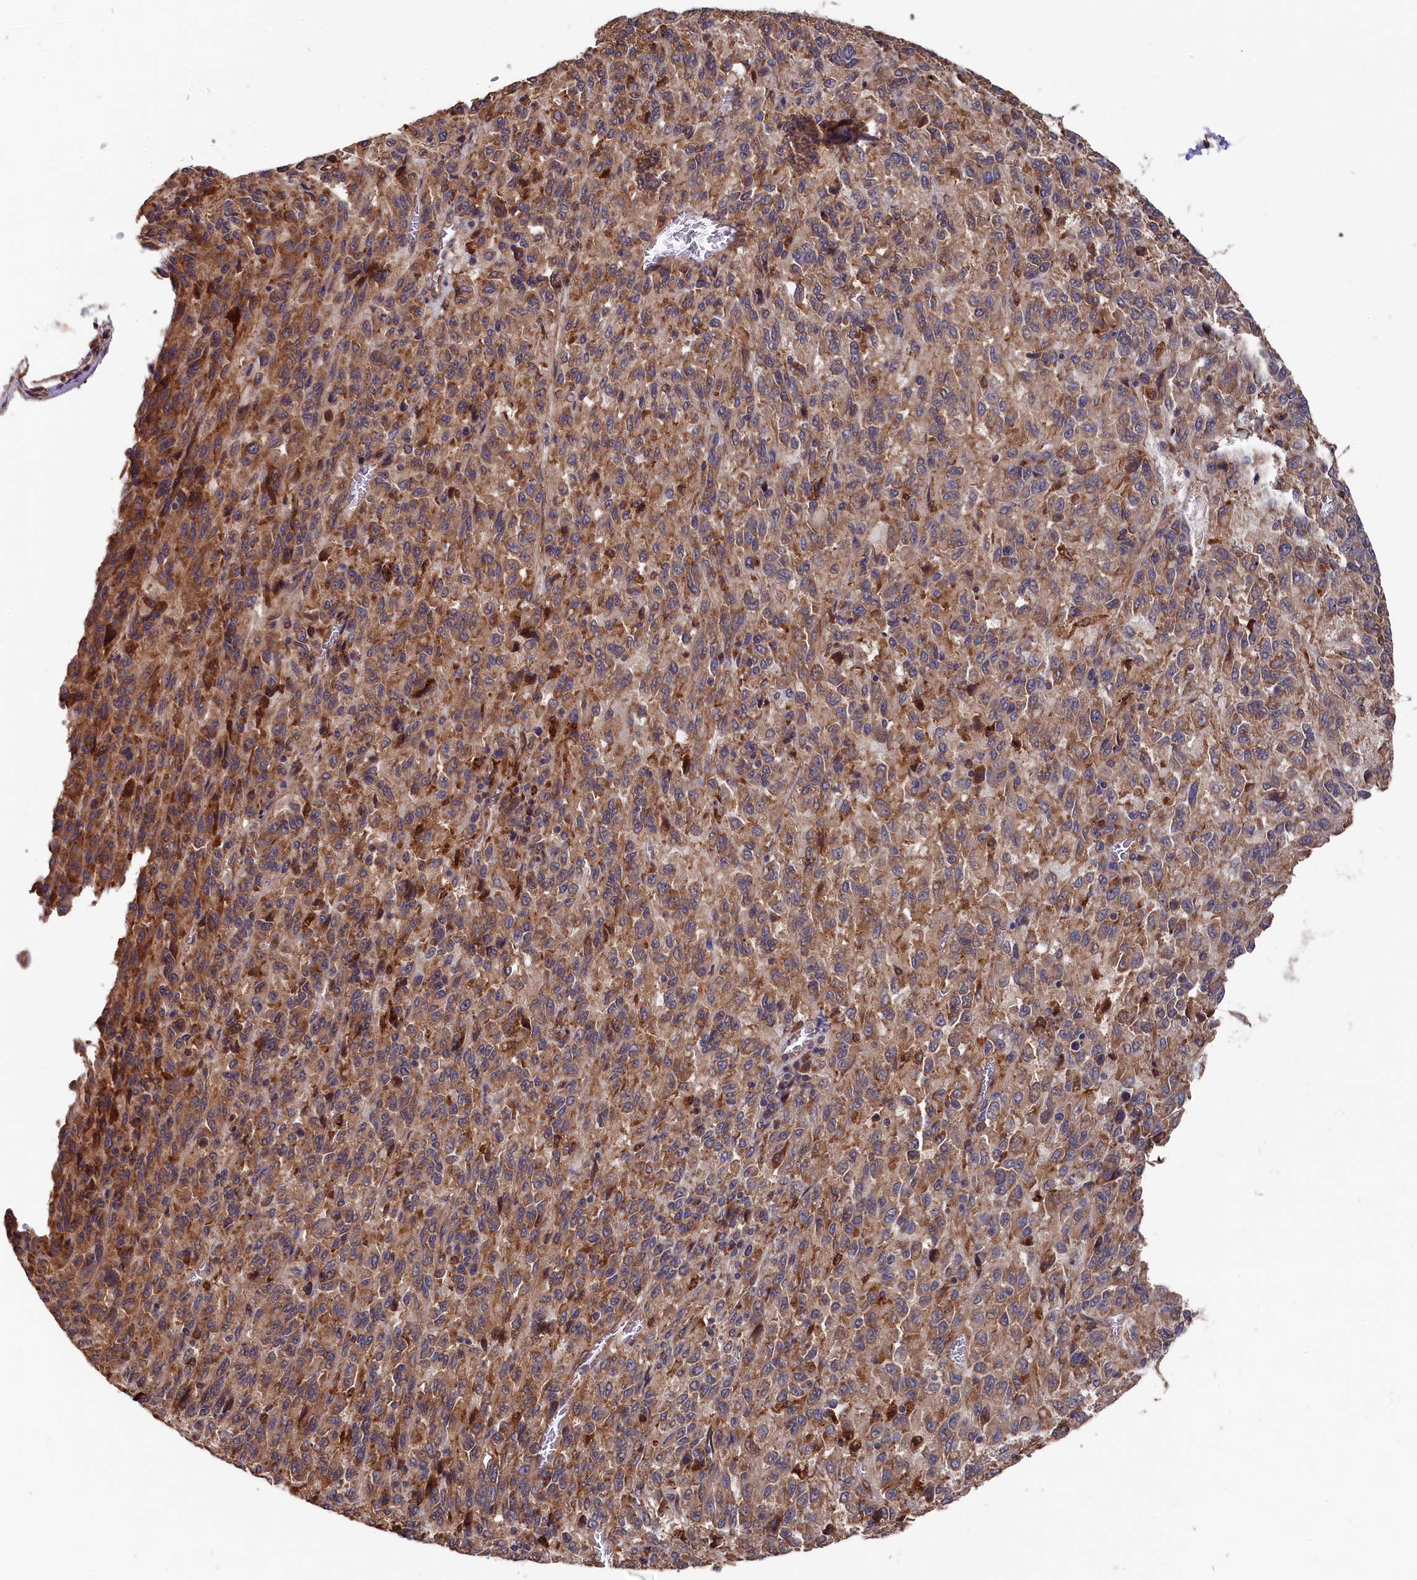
{"staining": {"intensity": "moderate", "quantity": ">75%", "location": "cytoplasmic/membranous"}, "tissue": "melanoma", "cell_type": "Tumor cells", "image_type": "cancer", "snomed": [{"axis": "morphology", "description": "Malignant melanoma, Metastatic site"}, {"axis": "topography", "description": "Lung"}], "caption": "The histopathology image displays staining of malignant melanoma (metastatic site), revealing moderate cytoplasmic/membranous protein staining (brown color) within tumor cells. The protein is shown in brown color, while the nuclei are stained blue.", "gene": "SLC12A4", "patient": {"sex": "male", "age": 64}}